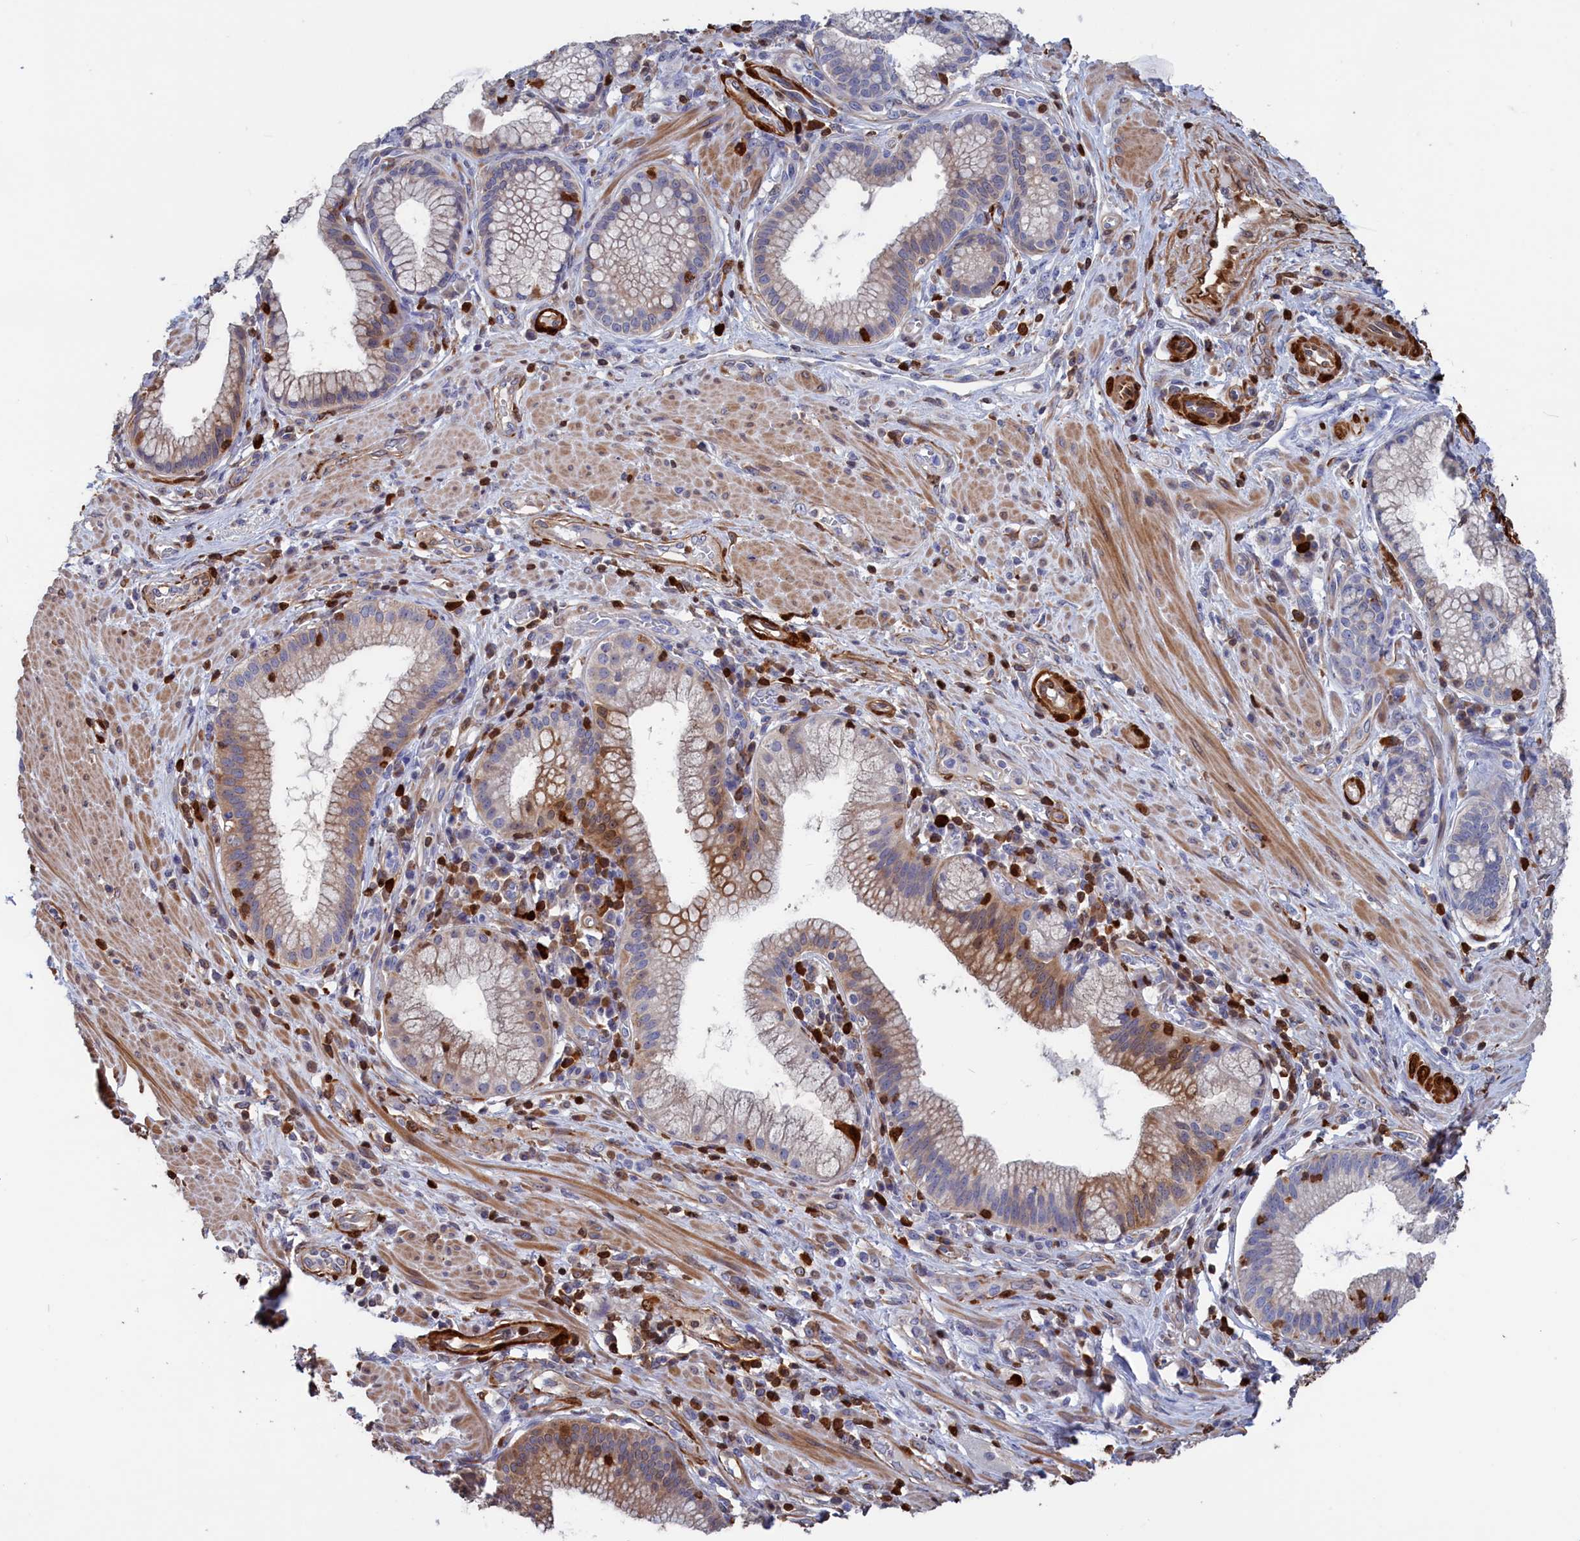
{"staining": {"intensity": "moderate", "quantity": "<25%", "location": "cytoplasmic/membranous,nuclear"}, "tissue": "pancreatic cancer", "cell_type": "Tumor cells", "image_type": "cancer", "snomed": [{"axis": "morphology", "description": "Adenocarcinoma, NOS"}, {"axis": "topography", "description": "Pancreas"}], "caption": "Immunohistochemical staining of pancreatic cancer (adenocarcinoma) displays low levels of moderate cytoplasmic/membranous and nuclear staining in about <25% of tumor cells.", "gene": "CRIP1", "patient": {"sex": "male", "age": 72}}